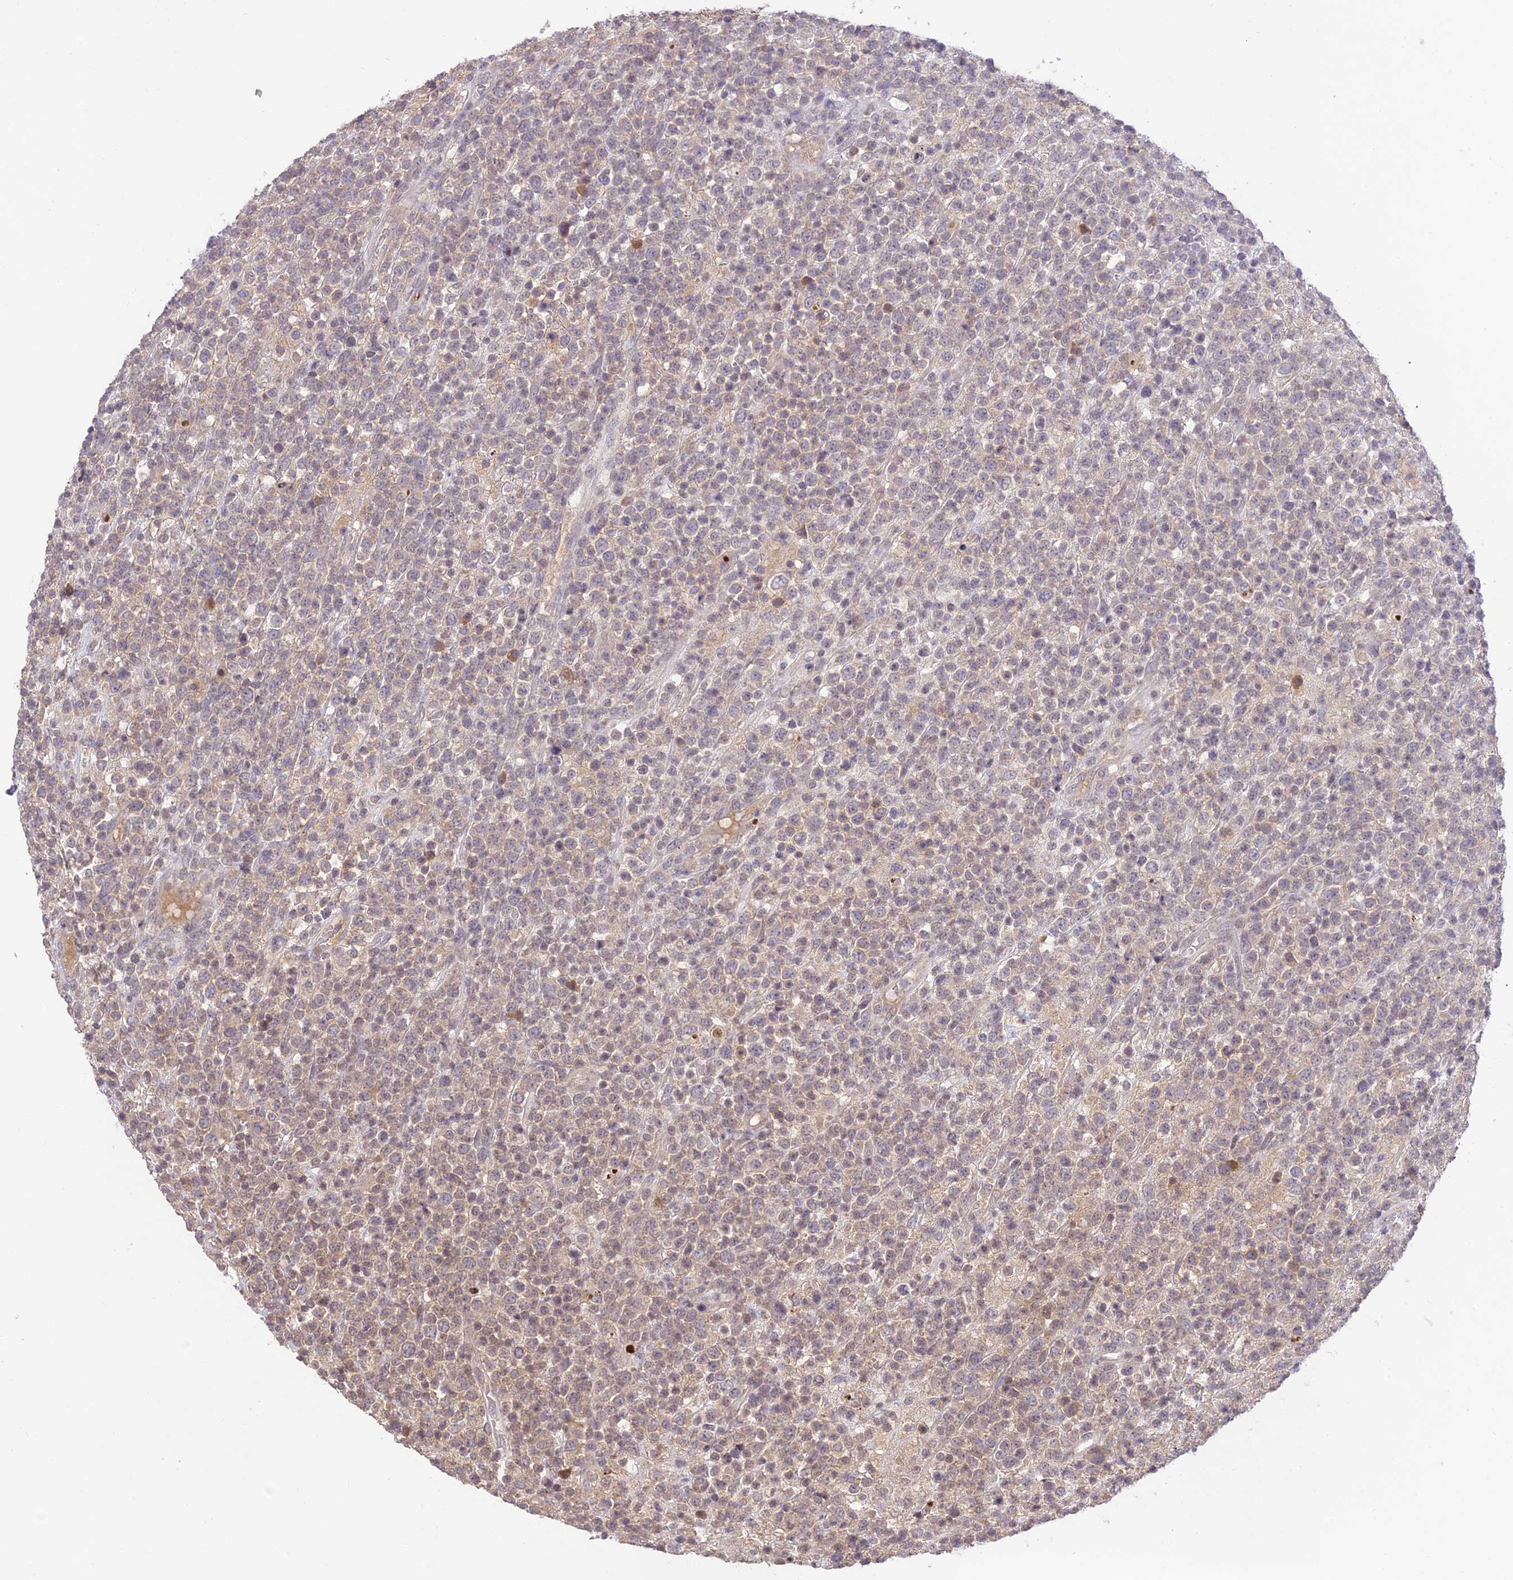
{"staining": {"intensity": "weak", "quantity": "<25%", "location": "cytoplasmic/membranous"}, "tissue": "lymphoma", "cell_type": "Tumor cells", "image_type": "cancer", "snomed": [{"axis": "morphology", "description": "Malignant lymphoma, non-Hodgkin's type, High grade"}, {"axis": "topography", "description": "Colon"}], "caption": "Protein analysis of lymphoma demonstrates no significant staining in tumor cells.", "gene": "TEKT1", "patient": {"sex": "female", "age": 53}}